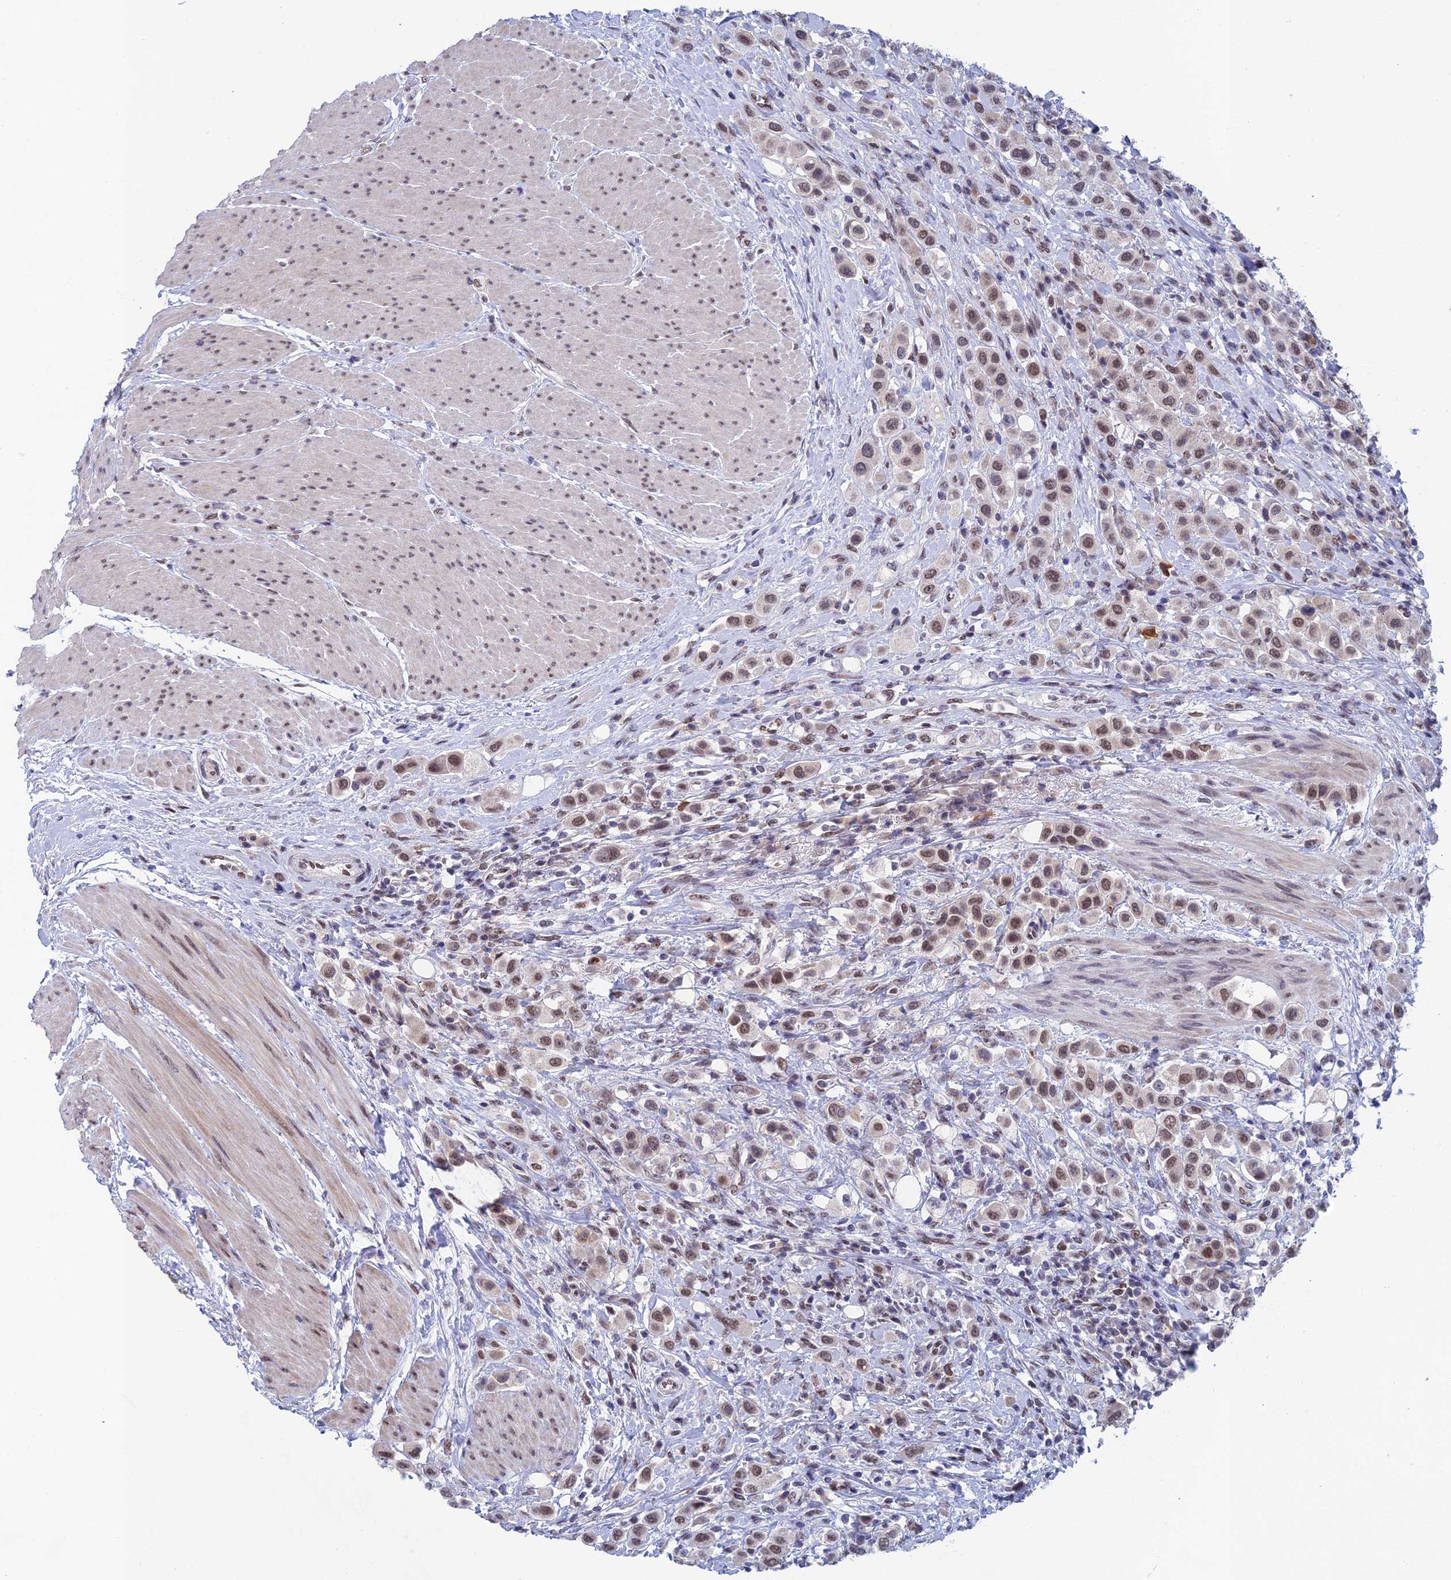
{"staining": {"intensity": "moderate", "quantity": ">75%", "location": "nuclear"}, "tissue": "urothelial cancer", "cell_type": "Tumor cells", "image_type": "cancer", "snomed": [{"axis": "morphology", "description": "Urothelial carcinoma, High grade"}, {"axis": "topography", "description": "Urinary bladder"}], "caption": "Urothelial carcinoma (high-grade) stained for a protein (brown) shows moderate nuclear positive staining in approximately >75% of tumor cells.", "gene": "NABP2", "patient": {"sex": "male", "age": 50}}